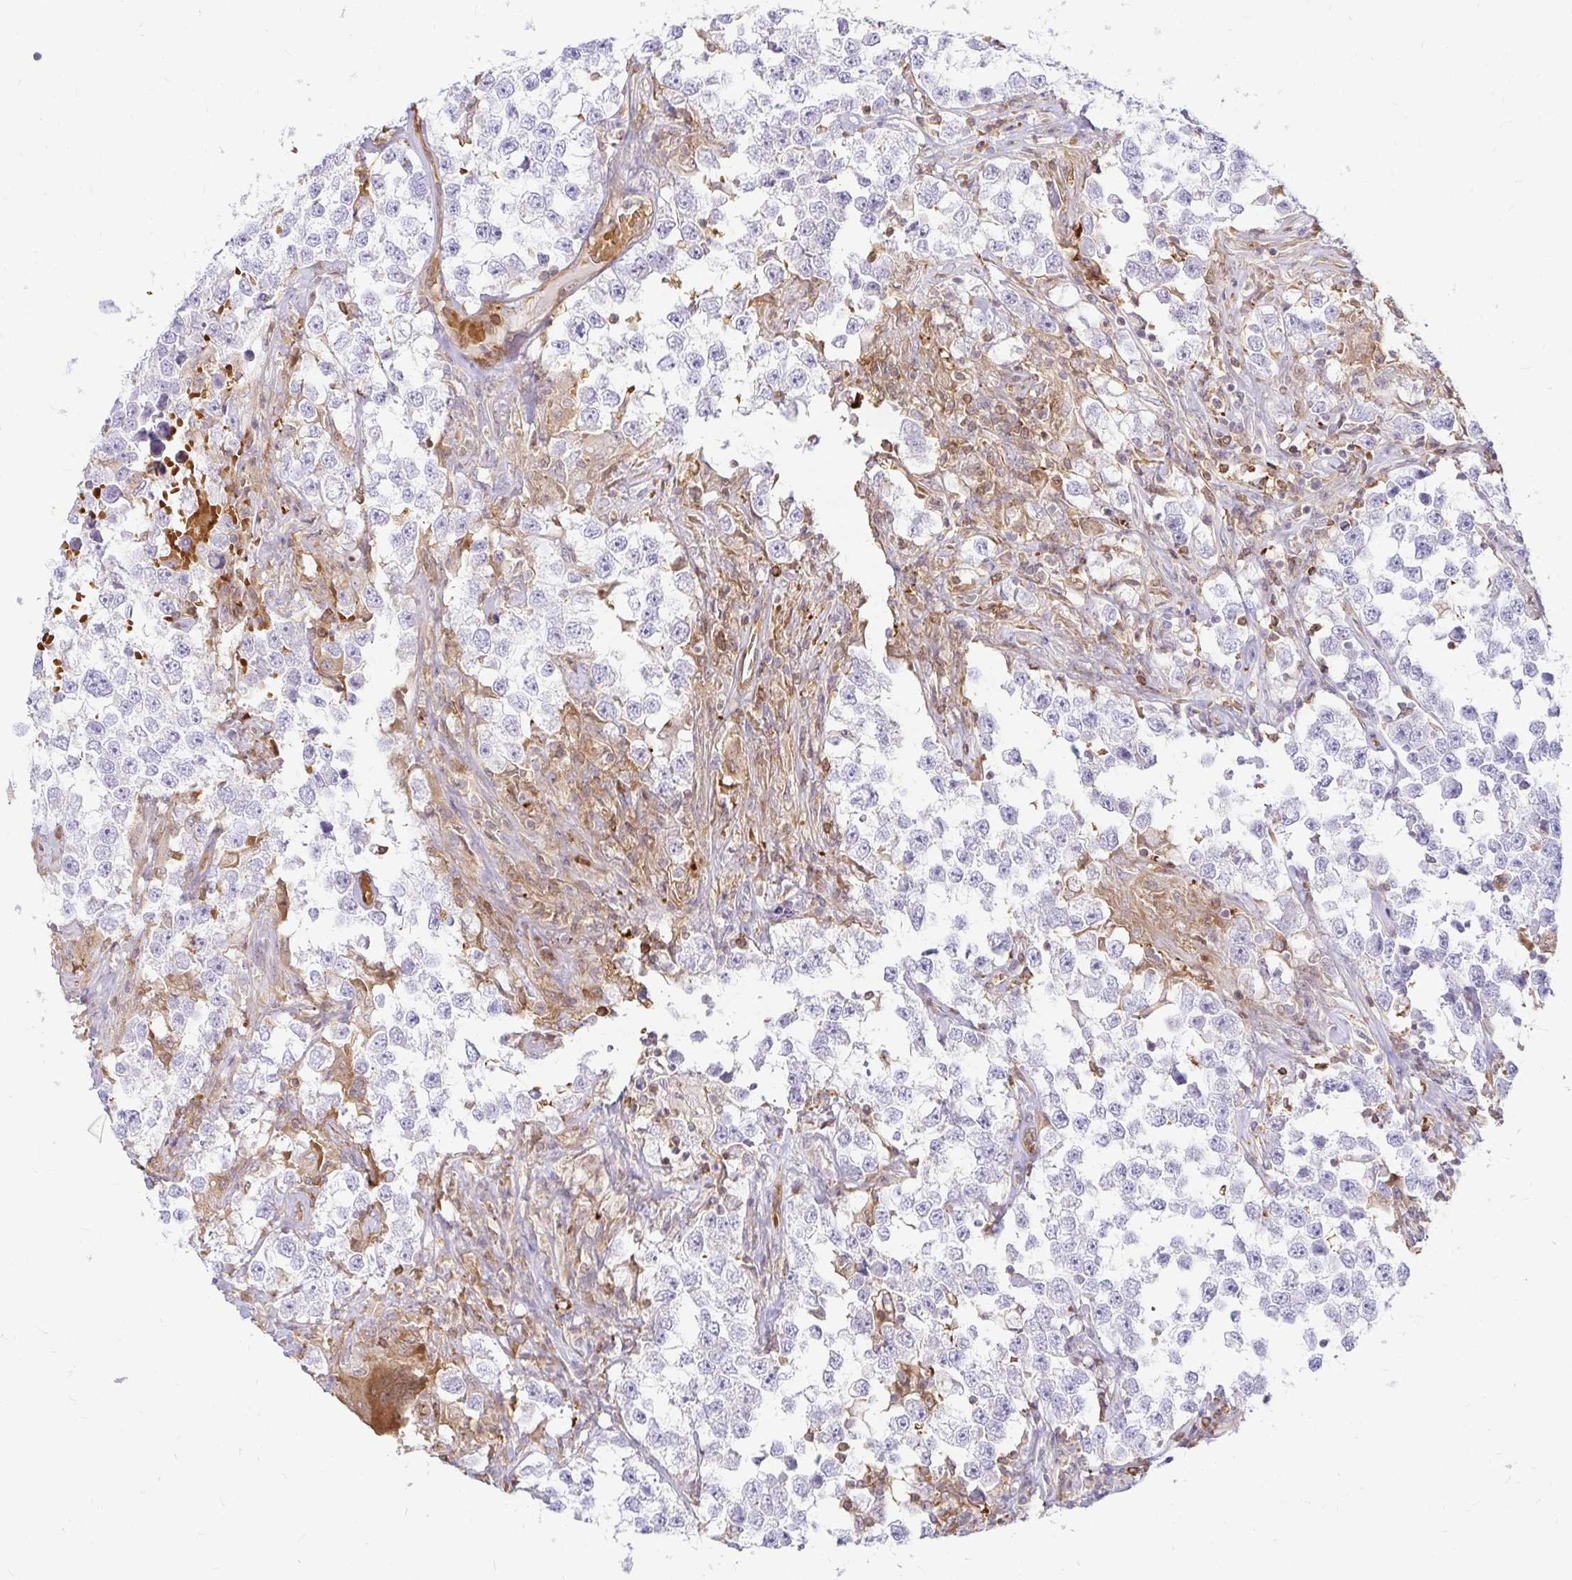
{"staining": {"intensity": "negative", "quantity": "none", "location": "none"}, "tissue": "testis cancer", "cell_type": "Tumor cells", "image_type": "cancer", "snomed": [{"axis": "morphology", "description": "Seminoma, NOS"}, {"axis": "topography", "description": "Testis"}], "caption": "Immunohistochemistry histopathology image of seminoma (testis) stained for a protein (brown), which exhibits no expression in tumor cells. The staining is performed using DAB (3,3'-diaminobenzidine) brown chromogen with nuclei counter-stained in using hematoxylin.", "gene": "CAST", "patient": {"sex": "male", "age": 46}}